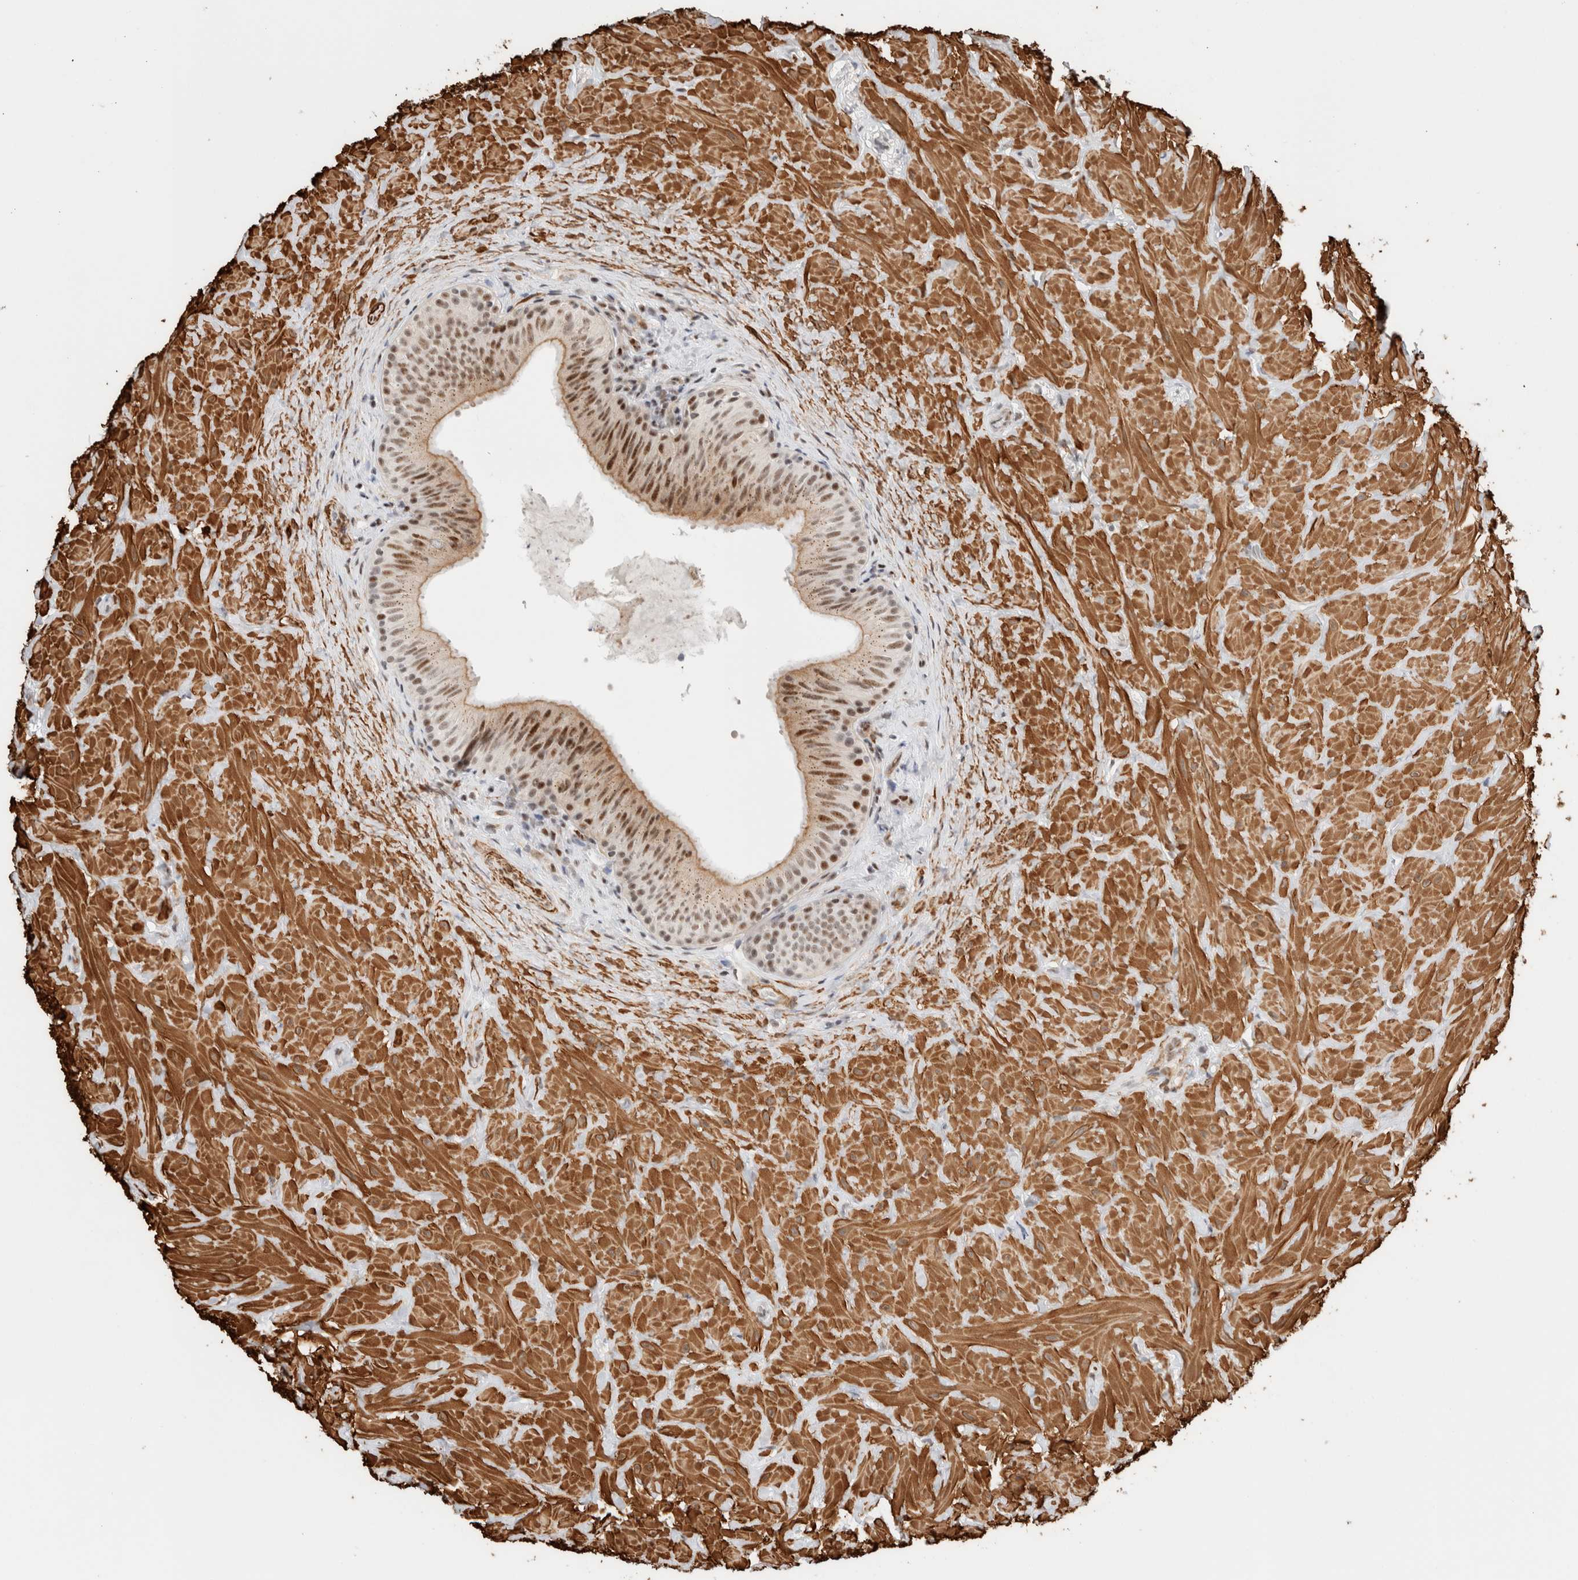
{"staining": {"intensity": "strong", "quantity": "25%-75%", "location": "cytoplasmic/membranous,nuclear"}, "tissue": "epididymis", "cell_type": "Glandular cells", "image_type": "normal", "snomed": [{"axis": "morphology", "description": "Normal tissue, NOS"}, {"axis": "topography", "description": "Soft tissue"}, {"axis": "topography", "description": "Epididymis"}], "caption": "The immunohistochemical stain highlights strong cytoplasmic/membranous,nuclear staining in glandular cells of unremarkable epididymis. (DAB (3,3'-diaminobenzidine) IHC, brown staining for protein, blue staining for nuclei).", "gene": "ID3", "patient": {"sex": "male", "age": 26}}